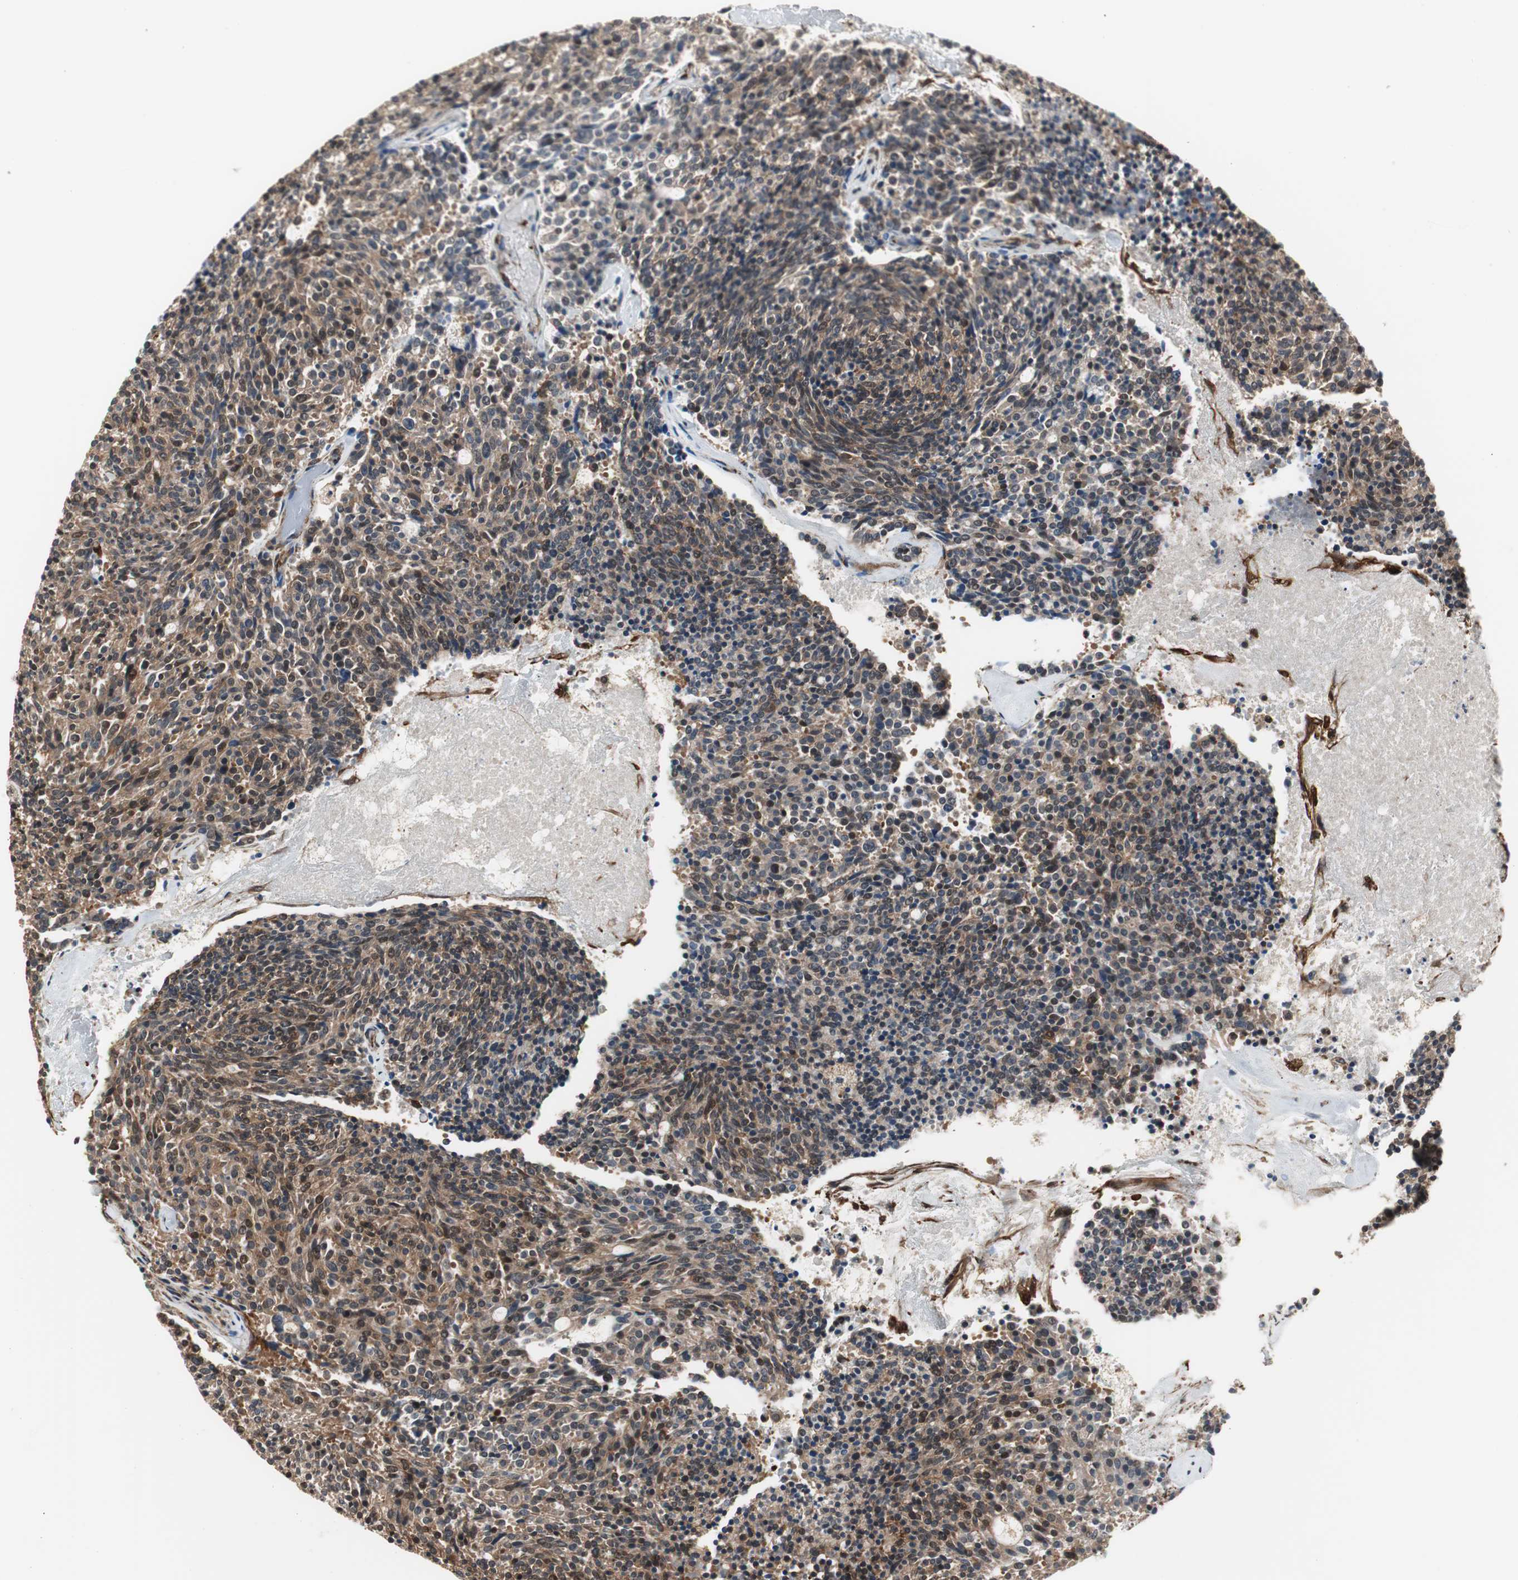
{"staining": {"intensity": "moderate", "quantity": ">75%", "location": "cytoplasmic/membranous,nuclear"}, "tissue": "carcinoid", "cell_type": "Tumor cells", "image_type": "cancer", "snomed": [{"axis": "morphology", "description": "Carcinoid, malignant, NOS"}, {"axis": "topography", "description": "Pancreas"}], "caption": "Immunohistochemistry (IHC) staining of malignant carcinoid, which shows medium levels of moderate cytoplasmic/membranous and nuclear positivity in approximately >75% of tumor cells indicating moderate cytoplasmic/membranous and nuclear protein expression. The staining was performed using DAB (3,3'-diaminobenzidine) (brown) for protein detection and nuclei were counterstained in hematoxylin (blue).", "gene": "PTPN11", "patient": {"sex": "female", "age": 54}}